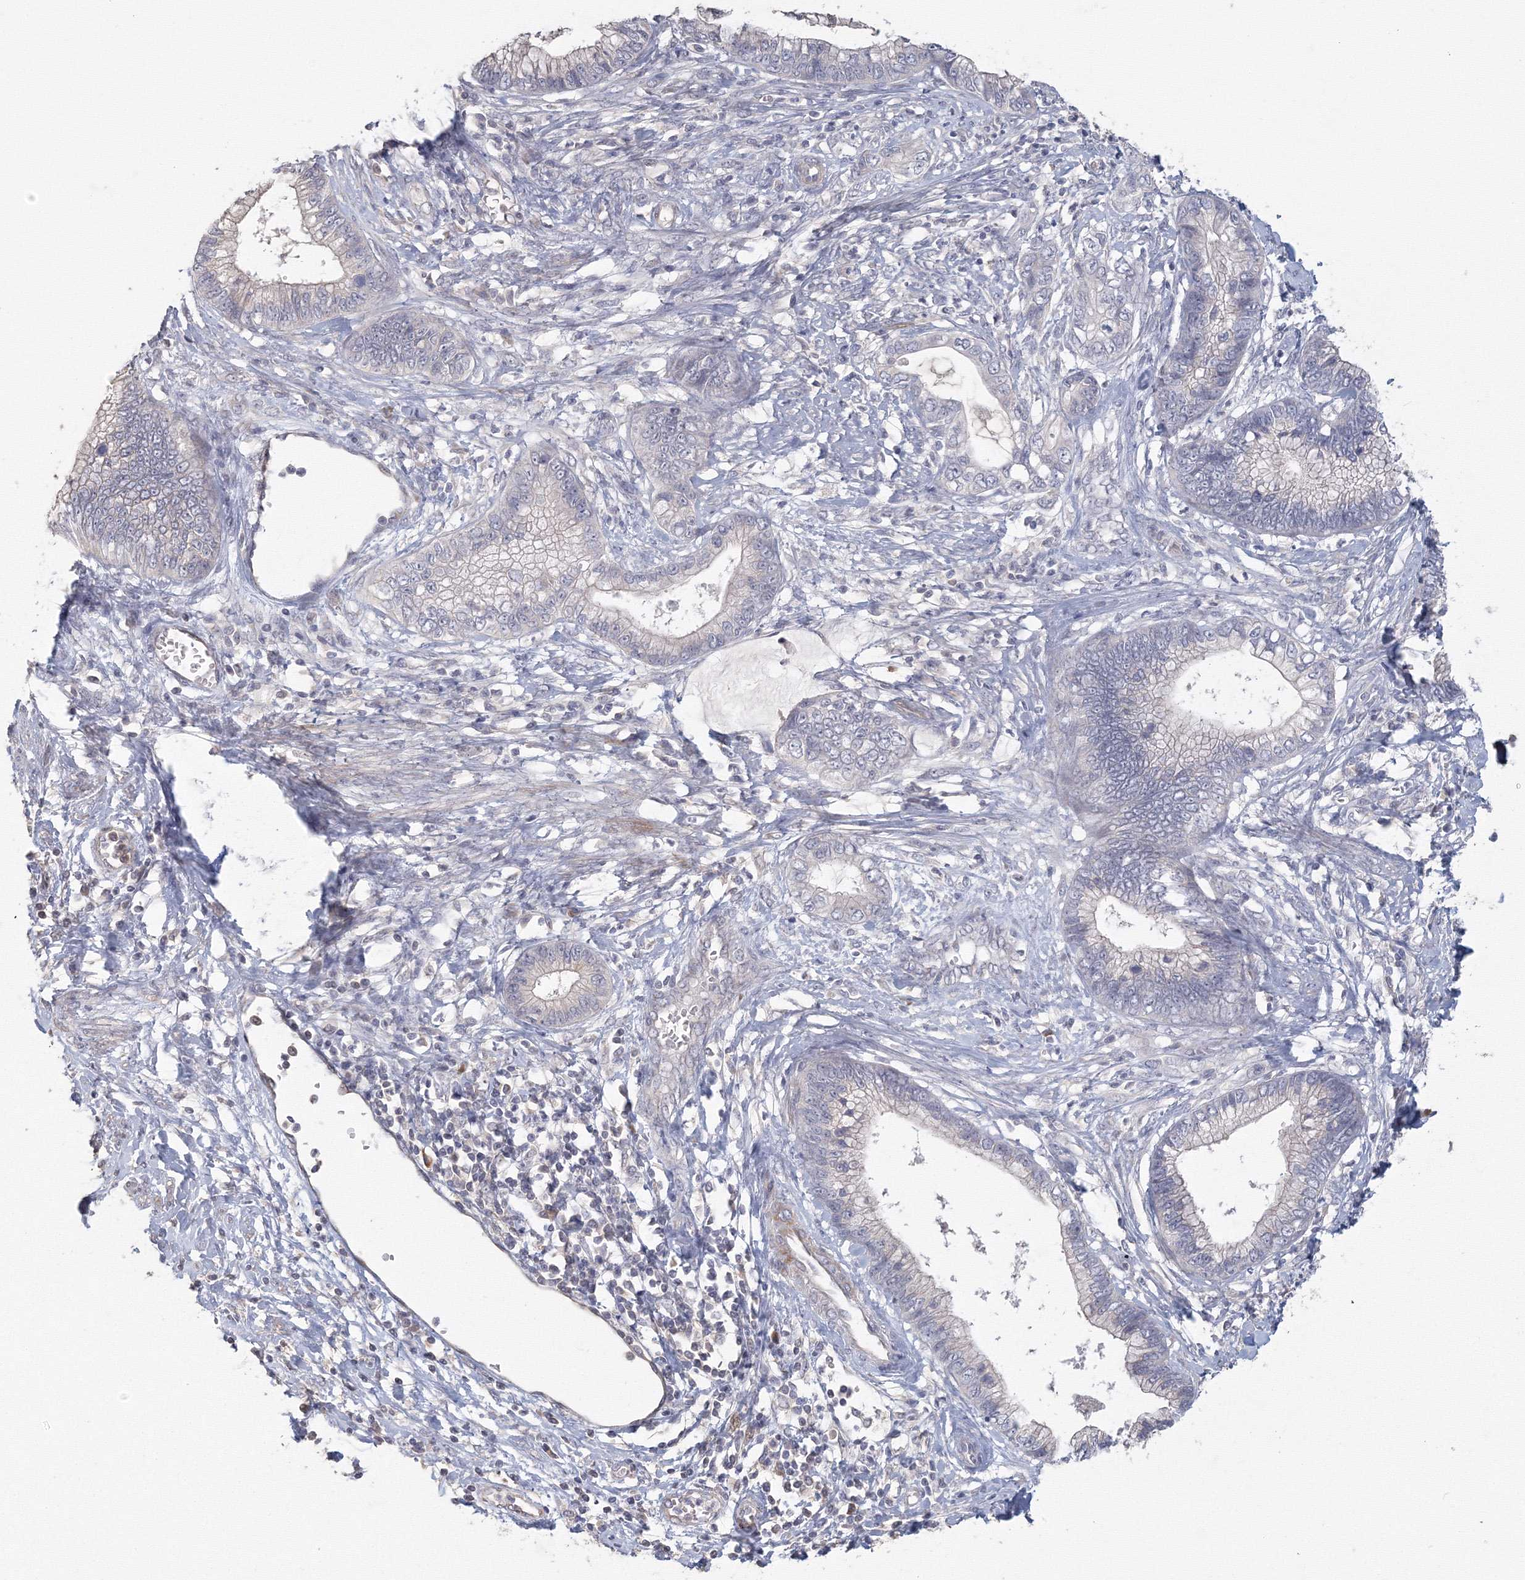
{"staining": {"intensity": "negative", "quantity": "none", "location": "none"}, "tissue": "cervical cancer", "cell_type": "Tumor cells", "image_type": "cancer", "snomed": [{"axis": "morphology", "description": "Adenocarcinoma, NOS"}, {"axis": "topography", "description": "Cervix"}], "caption": "DAB (3,3'-diaminobenzidine) immunohistochemical staining of cervical cancer (adenocarcinoma) shows no significant expression in tumor cells.", "gene": "TACC2", "patient": {"sex": "female", "age": 44}}